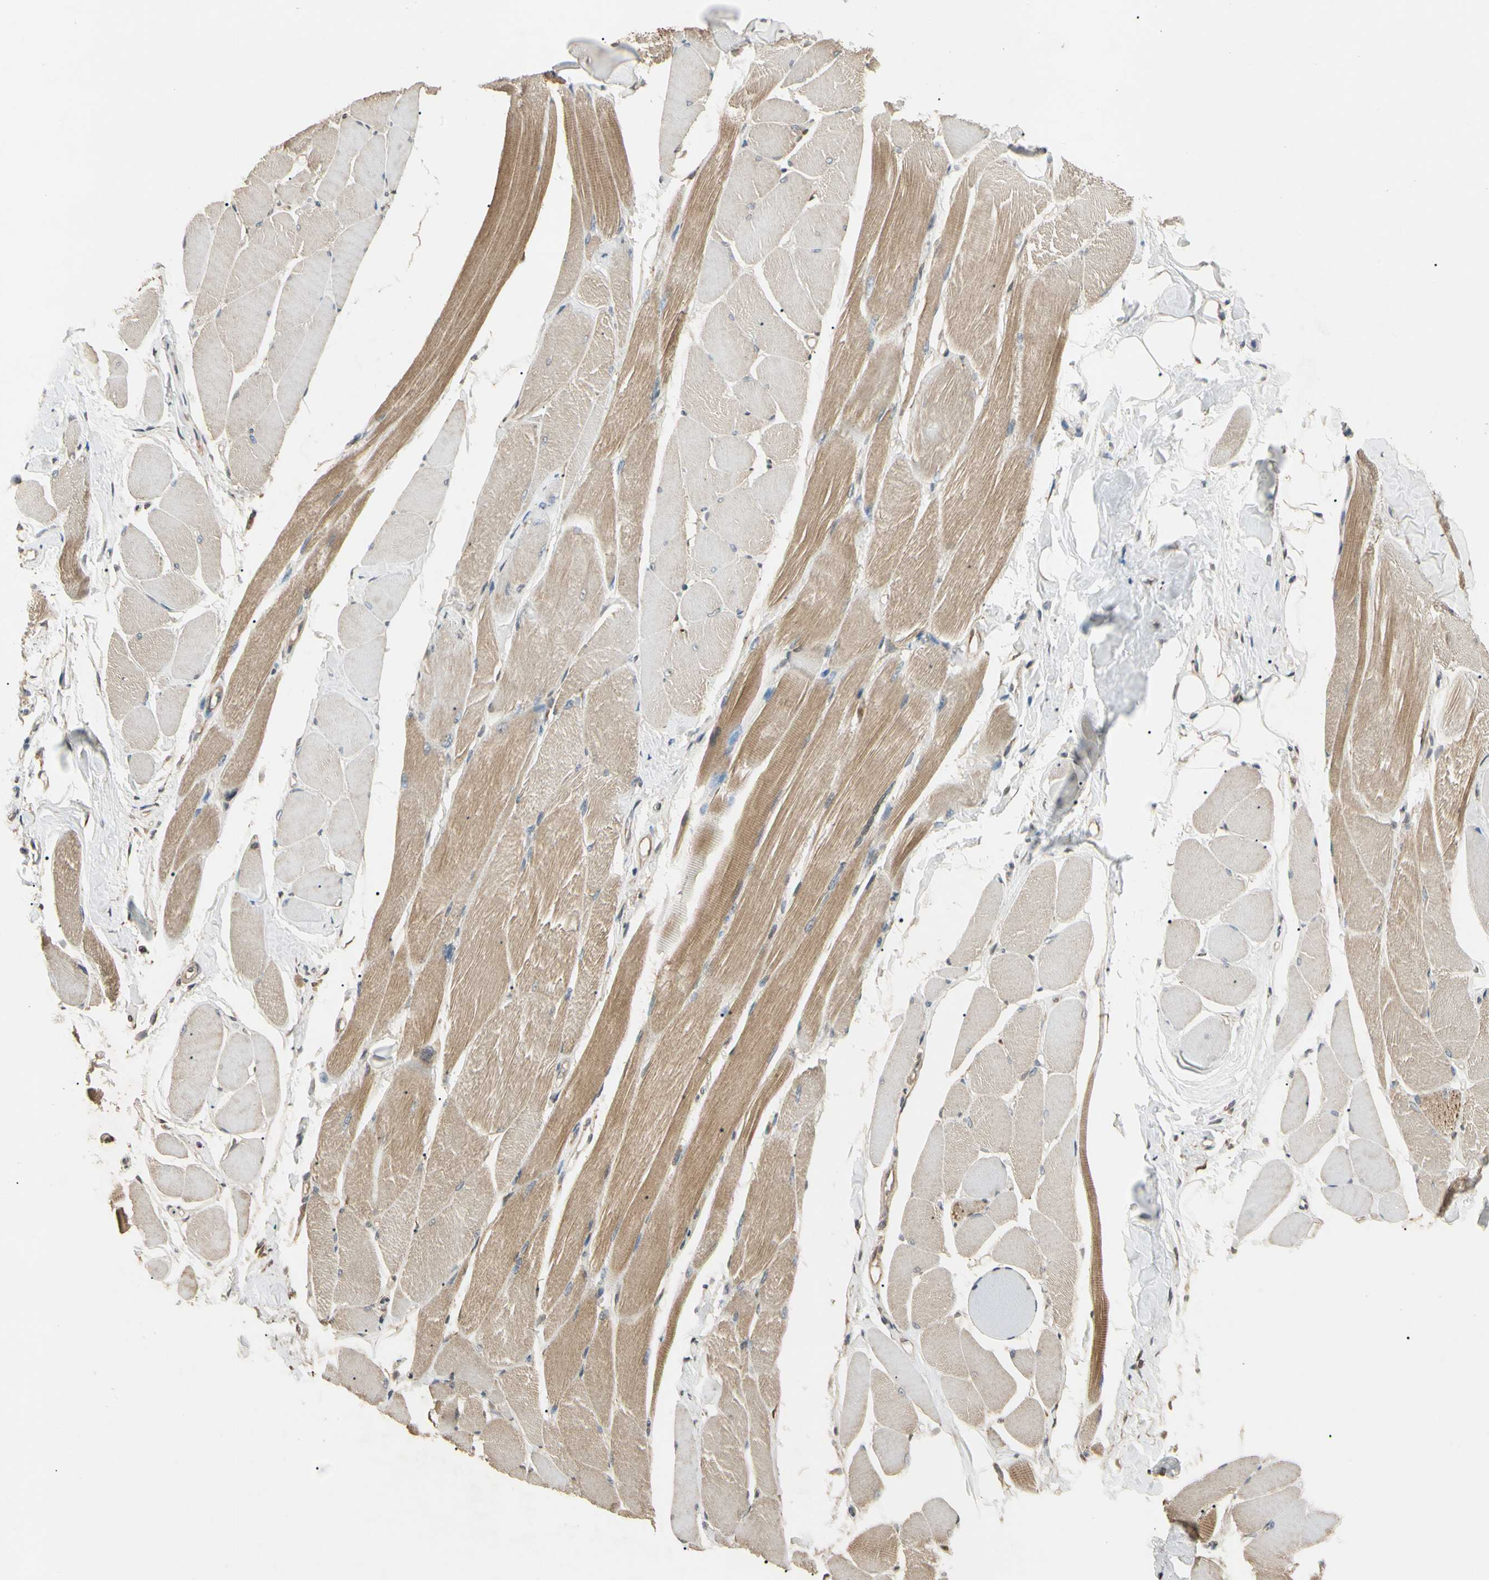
{"staining": {"intensity": "moderate", "quantity": "25%-75%", "location": "cytoplasmic/membranous"}, "tissue": "skeletal muscle", "cell_type": "Myocytes", "image_type": "normal", "snomed": [{"axis": "morphology", "description": "Normal tissue, NOS"}, {"axis": "topography", "description": "Skeletal muscle"}, {"axis": "topography", "description": "Peripheral nerve tissue"}], "caption": "Immunohistochemical staining of unremarkable human skeletal muscle shows moderate cytoplasmic/membranous protein expression in about 25%-75% of myocytes. The staining is performed using DAB brown chromogen to label protein expression. The nuclei are counter-stained blue using hematoxylin.", "gene": "PRDX5", "patient": {"sex": "female", "age": 84}}